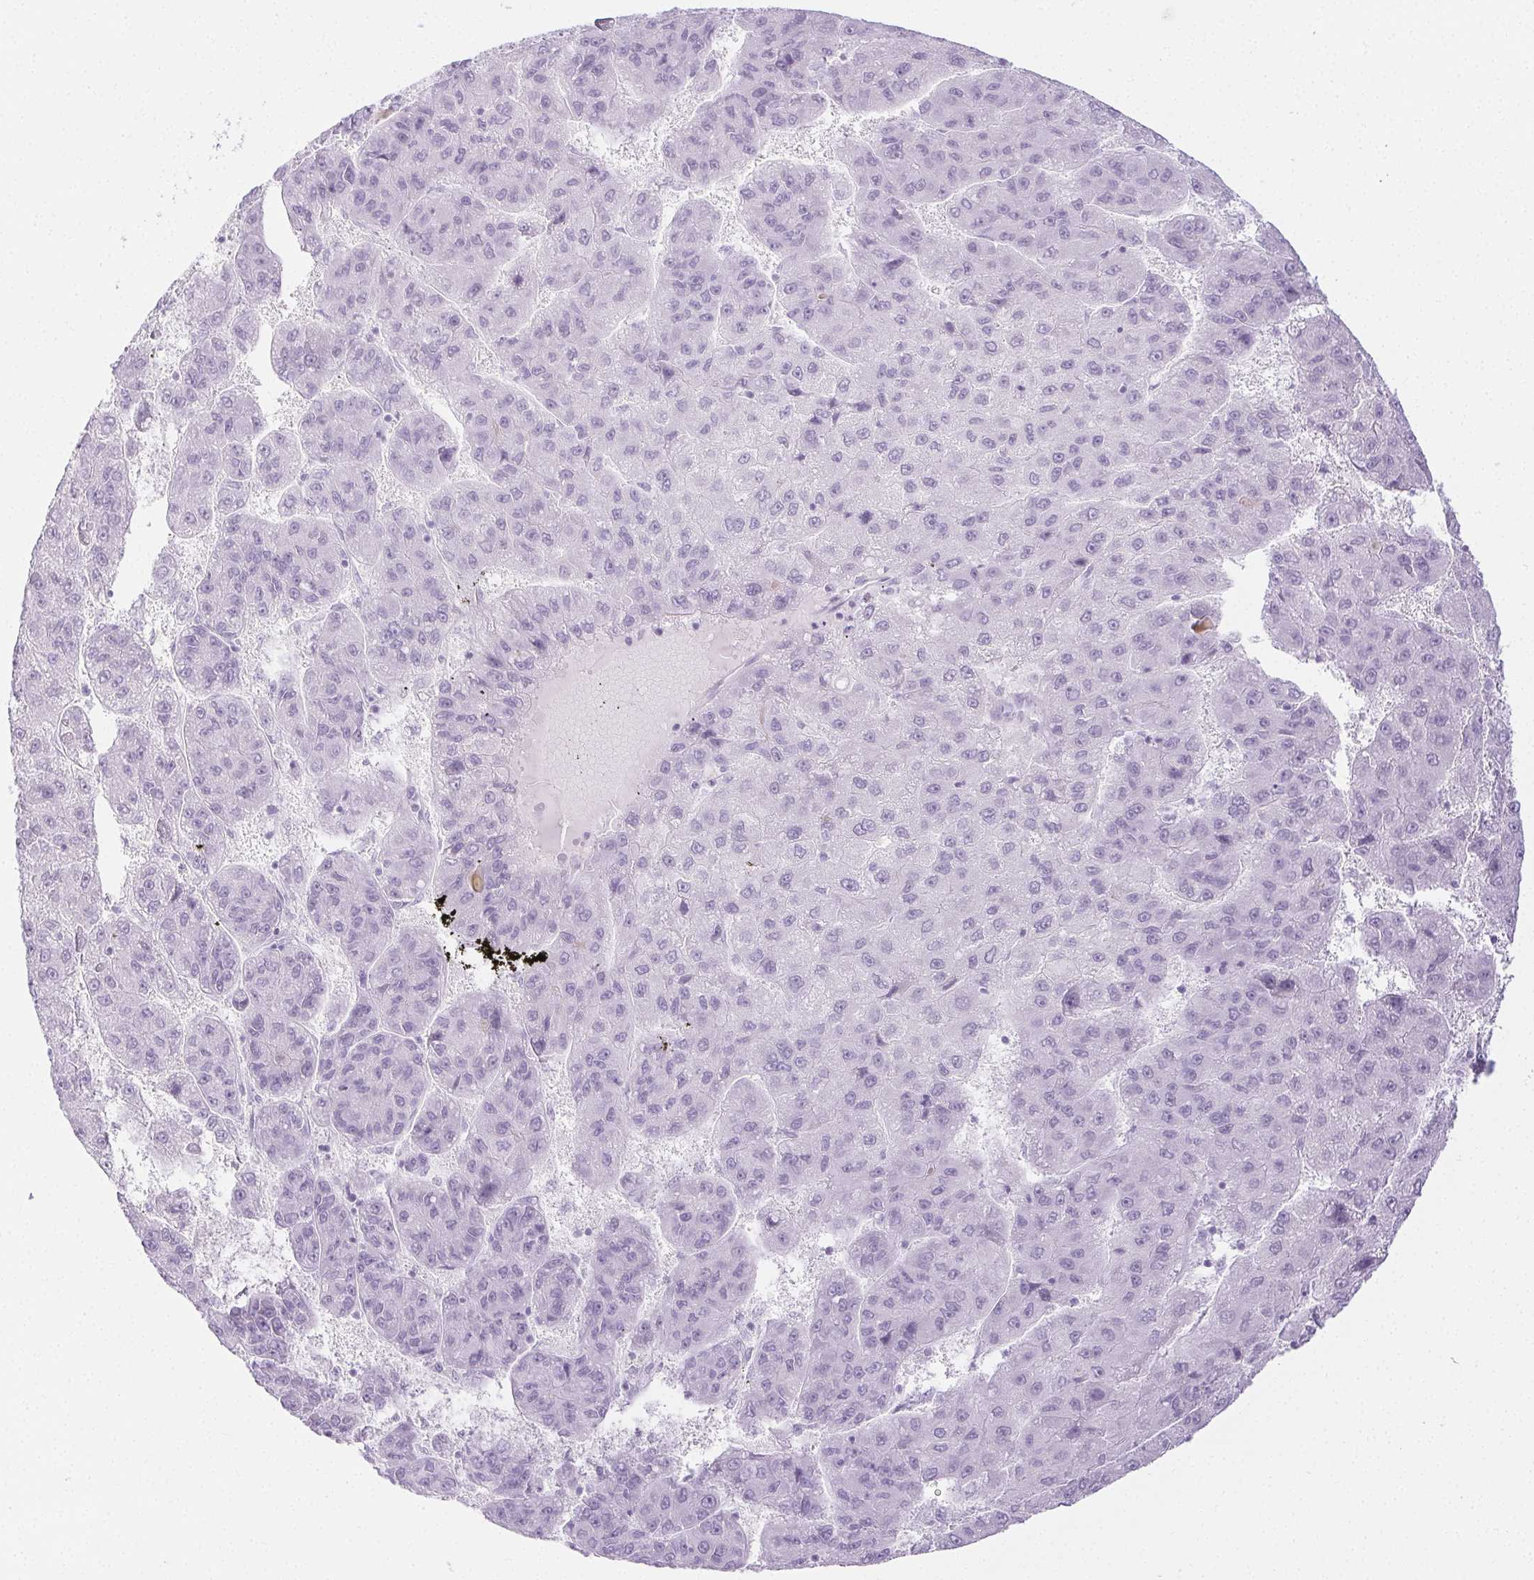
{"staining": {"intensity": "negative", "quantity": "none", "location": "none"}, "tissue": "liver cancer", "cell_type": "Tumor cells", "image_type": "cancer", "snomed": [{"axis": "morphology", "description": "Carcinoma, Hepatocellular, NOS"}, {"axis": "topography", "description": "Liver"}], "caption": "This micrograph is of liver hepatocellular carcinoma stained with immunohistochemistry to label a protein in brown with the nuclei are counter-stained blue. There is no expression in tumor cells.", "gene": "PI3", "patient": {"sex": "female", "age": 82}}